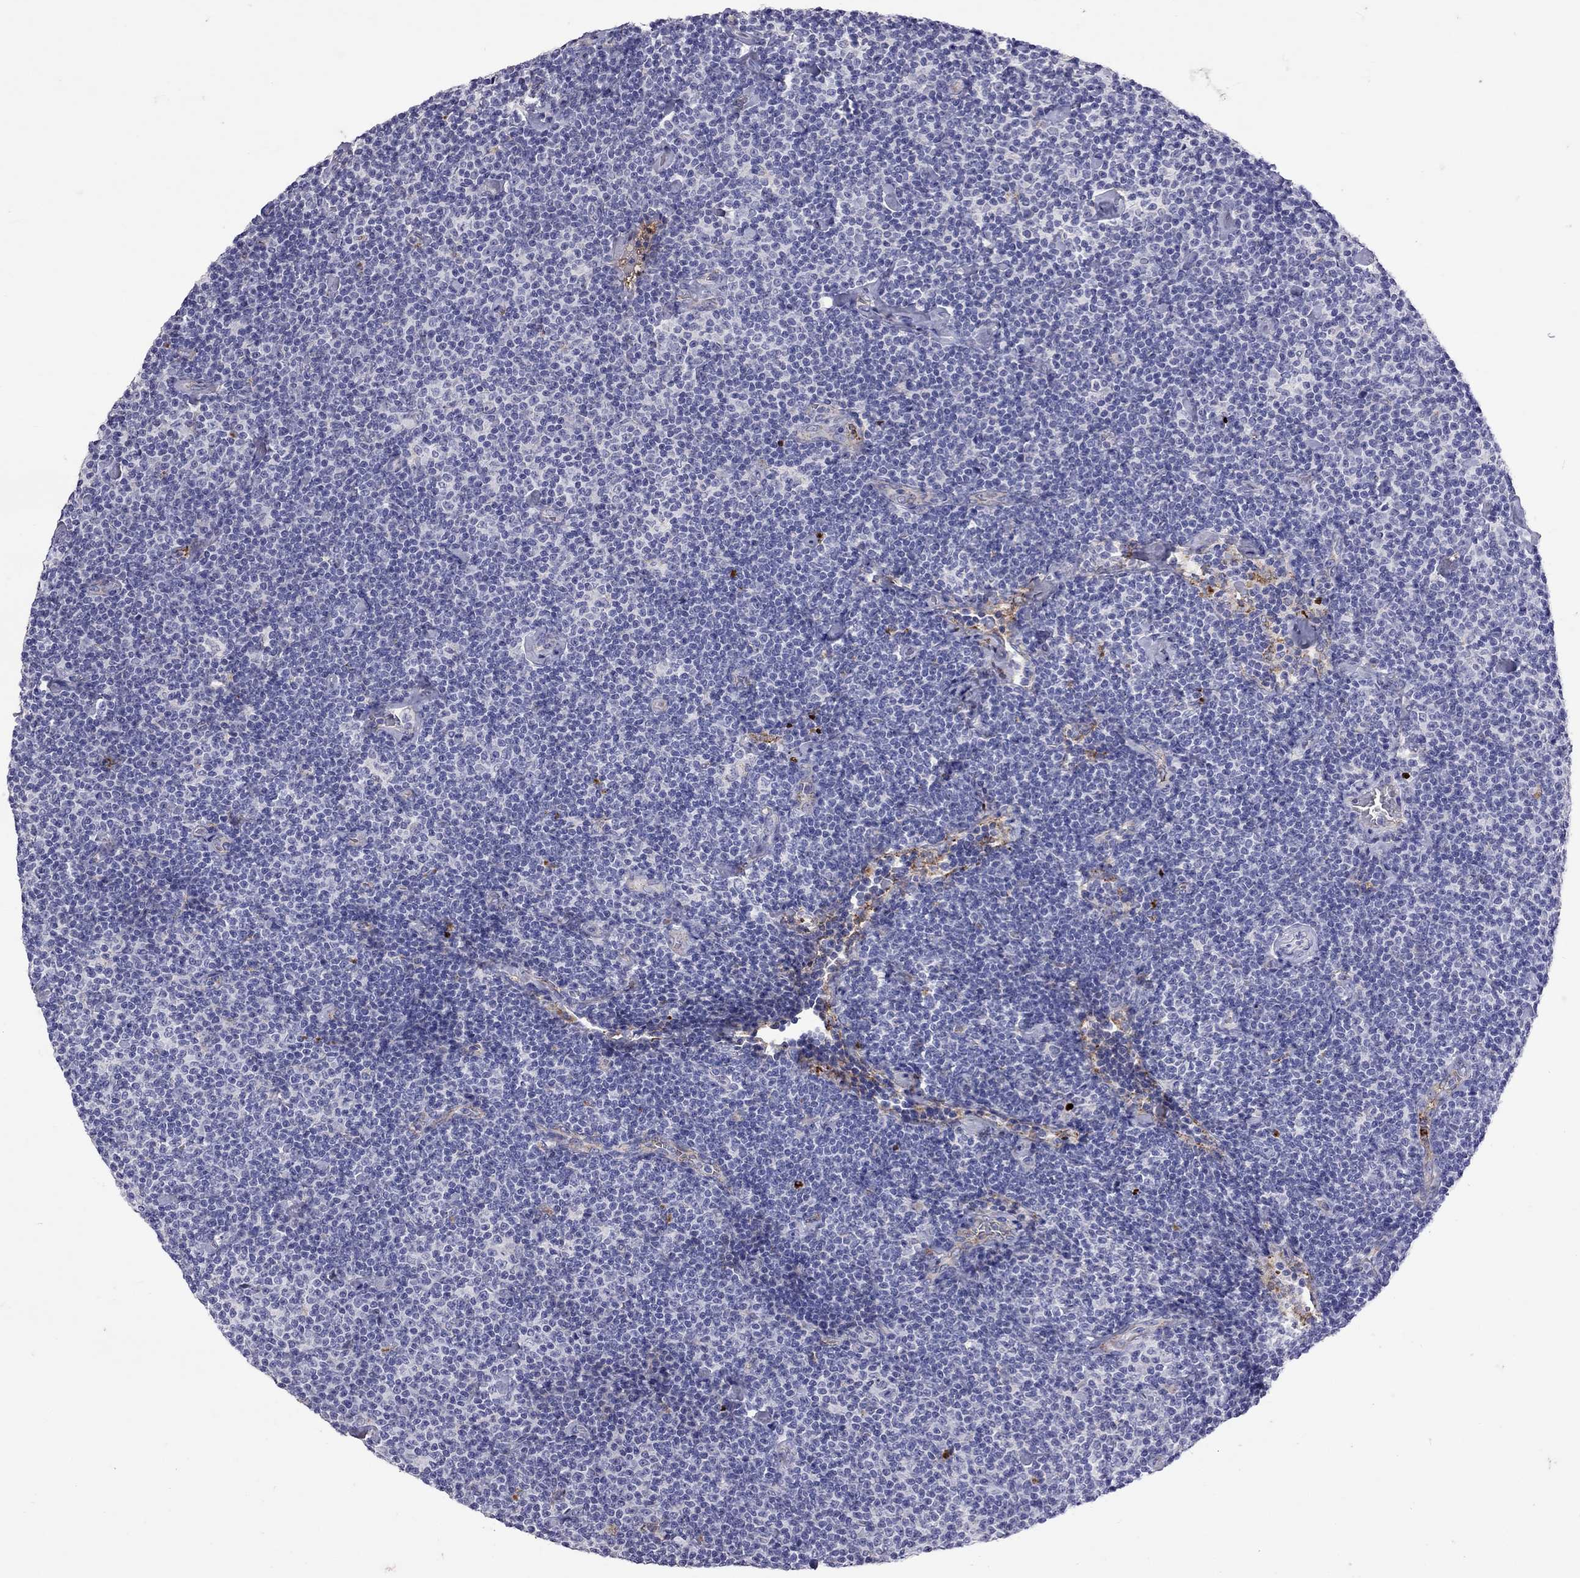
{"staining": {"intensity": "negative", "quantity": "none", "location": "none"}, "tissue": "lymphoma", "cell_type": "Tumor cells", "image_type": "cancer", "snomed": [{"axis": "morphology", "description": "Malignant lymphoma, non-Hodgkin's type, Low grade"}, {"axis": "topography", "description": "Lymph node"}], "caption": "Tumor cells show no significant positivity in low-grade malignant lymphoma, non-Hodgkin's type.", "gene": "SERPINA3", "patient": {"sex": "male", "age": 81}}